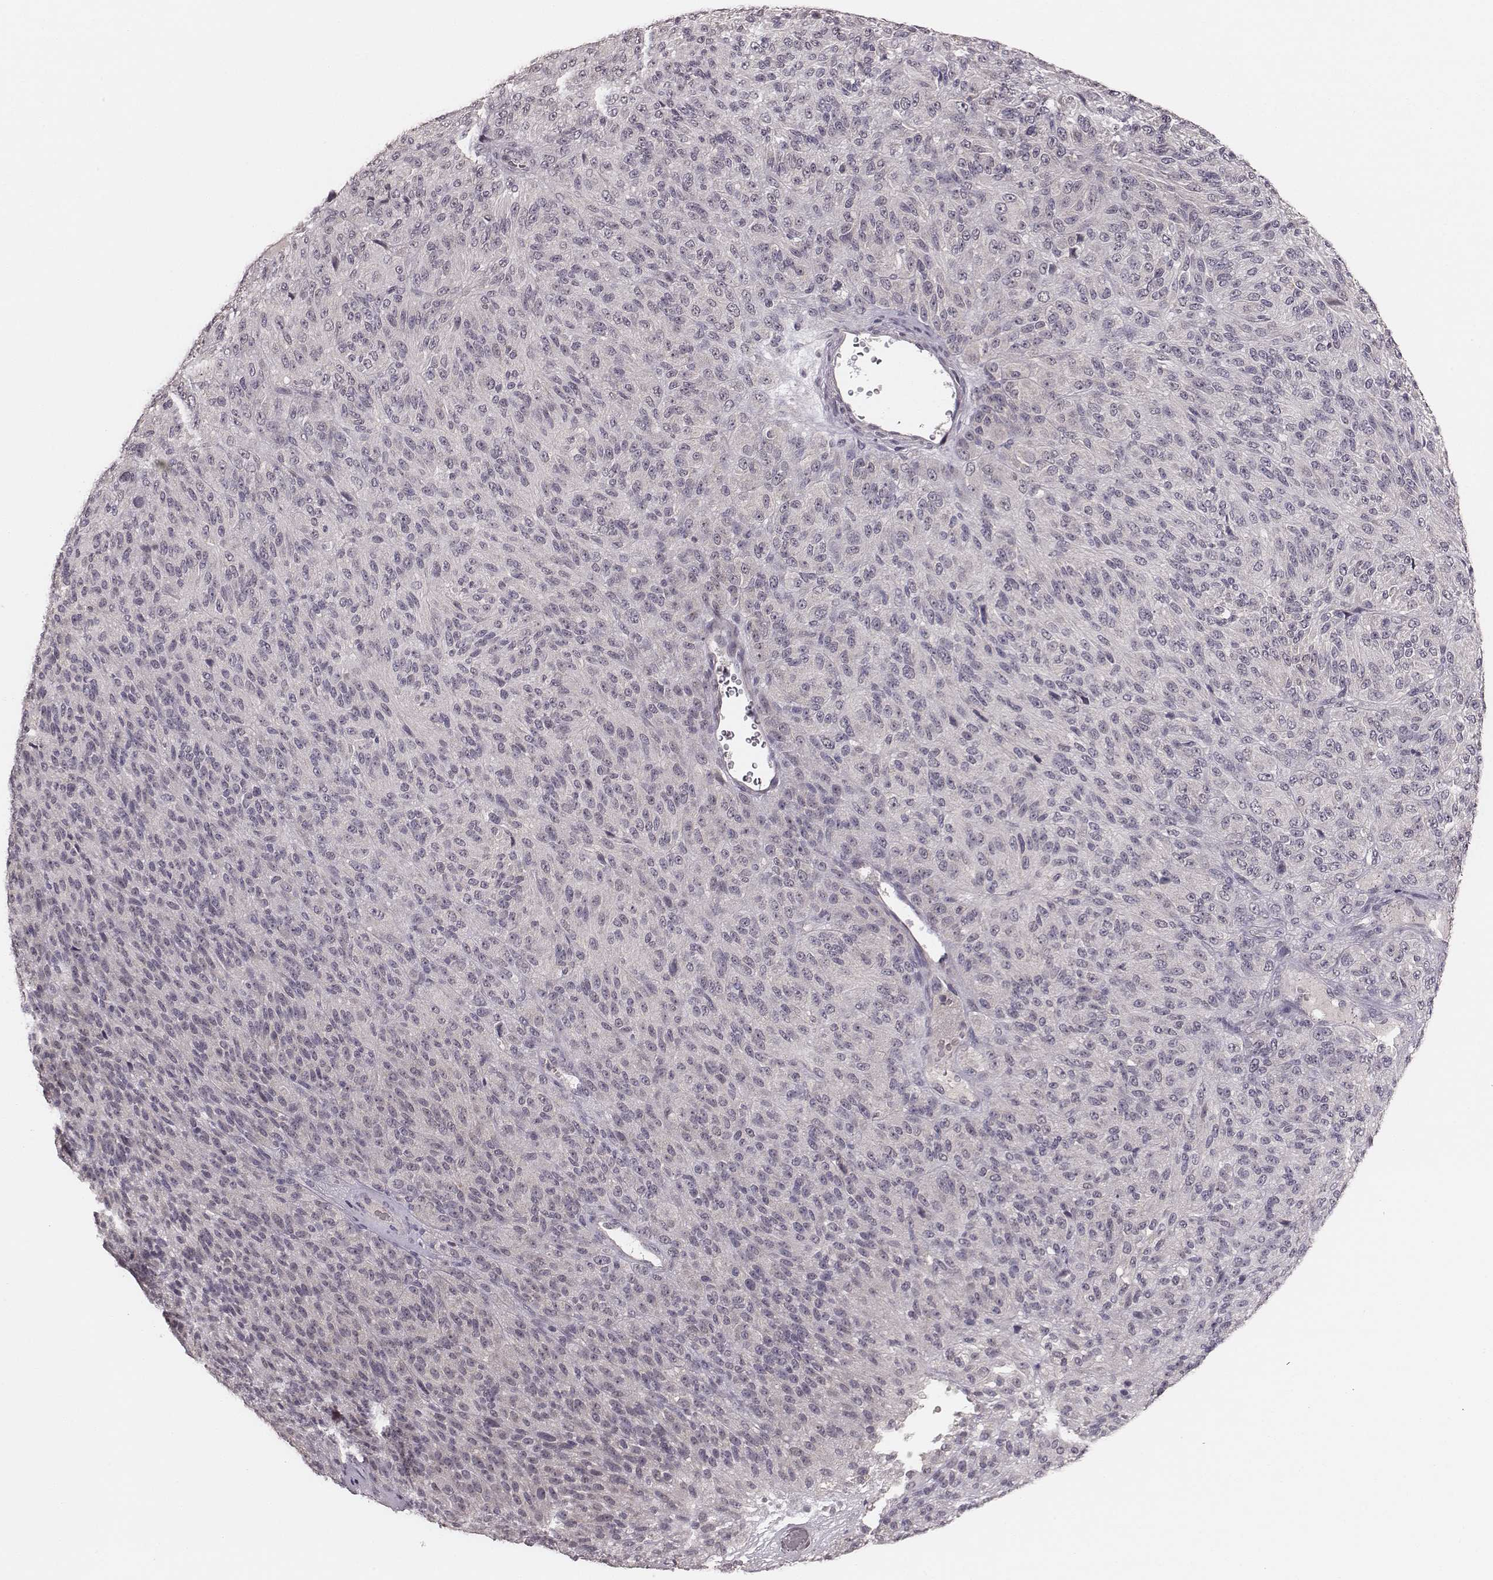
{"staining": {"intensity": "negative", "quantity": "none", "location": "none"}, "tissue": "melanoma", "cell_type": "Tumor cells", "image_type": "cancer", "snomed": [{"axis": "morphology", "description": "Malignant melanoma, Metastatic site"}, {"axis": "topography", "description": "Brain"}], "caption": "This histopathology image is of malignant melanoma (metastatic site) stained with immunohistochemistry (IHC) to label a protein in brown with the nuclei are counter-stained blue. There is no expression in tumor cells.", "gene": "LY6K", "patient": {"sex": "female", "age": 56}}